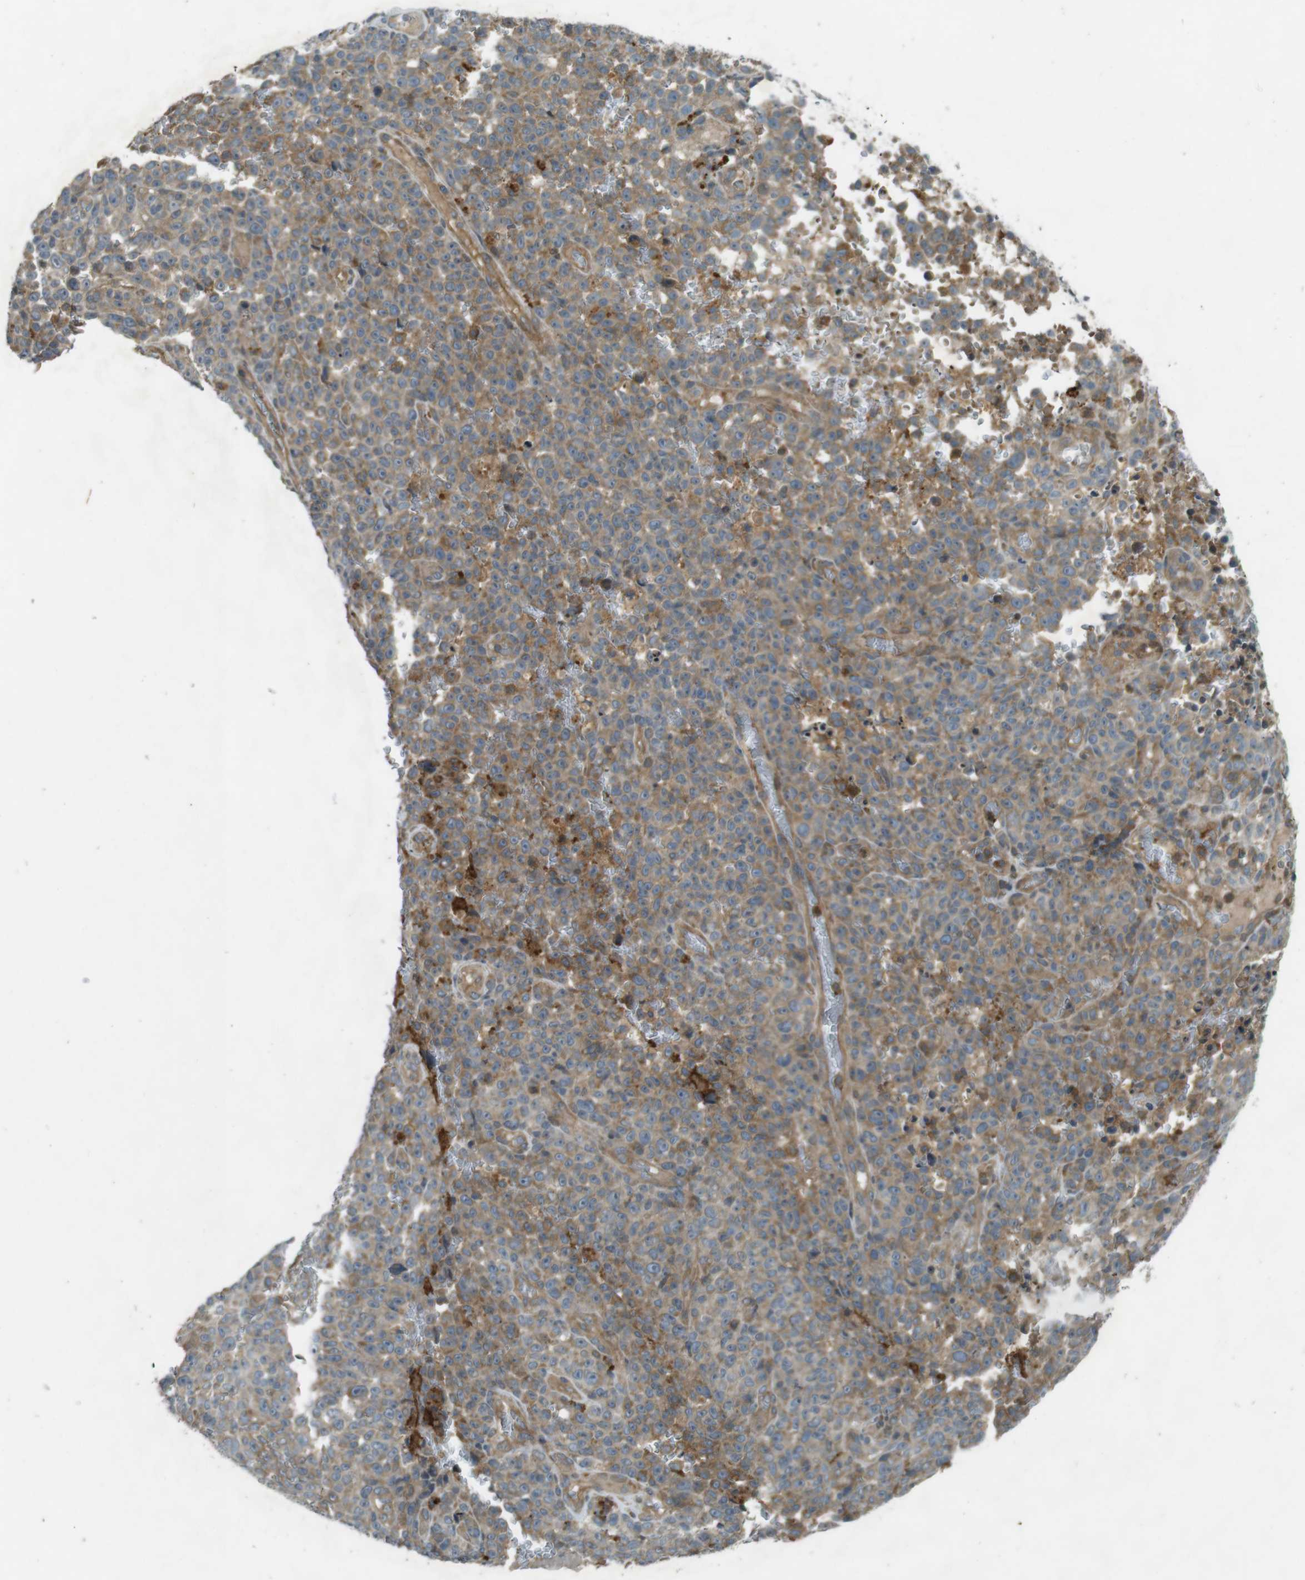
{"staining": {"intensity": "moderate", "quantity": ">75%", "location": "cytoplasmic/membranous"}, "tissue": "melanoma", "cell_type": "Tumor cells", "image_type": "cancer", "snomed": [{"axis": "morphology", "description": "Malignant melanoma, NOS"}, {"axis": "topography", "description": "Skin"}], "caption": "A micrograph of malignant melanoma stained for a protein reveals moderate cytoplasmic/membranous brown staining in tumor cells.", "gene": "ZYX", "patient": {"sex": "female", "age": 82}}